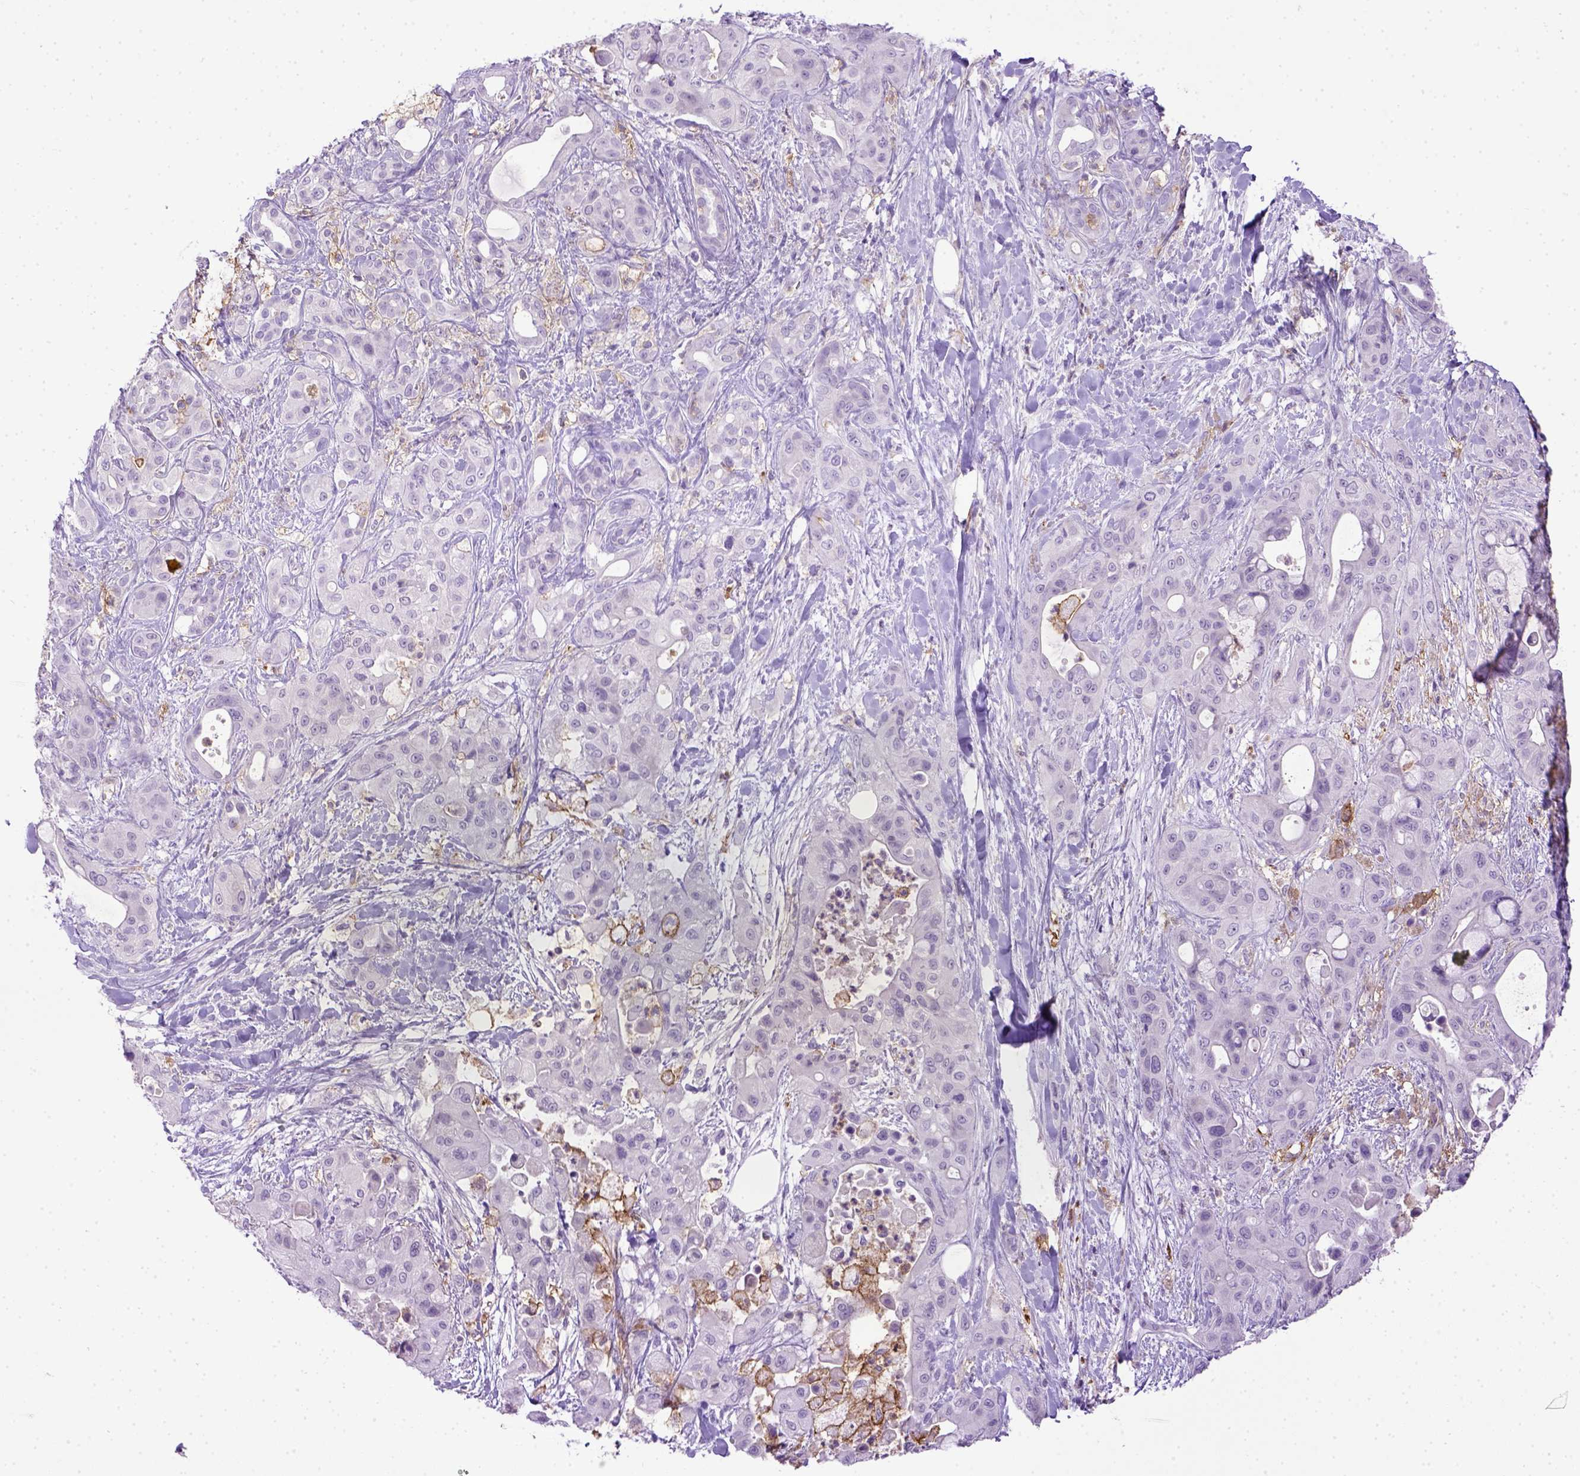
{"staining": {"intensity": "negative", "quantity": "none", "location": "none"}, "tissue": "pancreatic cancer", "cell_type": "Tumor cells", "image_type": "cancer", "snomed": [{"axis": "morphology", "description": "Adenocarcinoma, NOS"}, {"axis": "topography", "description": "Pancreas"}], "caption": "Micrograph shows no protein staining in tumor cells of pancreatic adenocarcinoma tissue.", "gene": "ITGAX", "patient": {"sex": "male", "age": 71}}